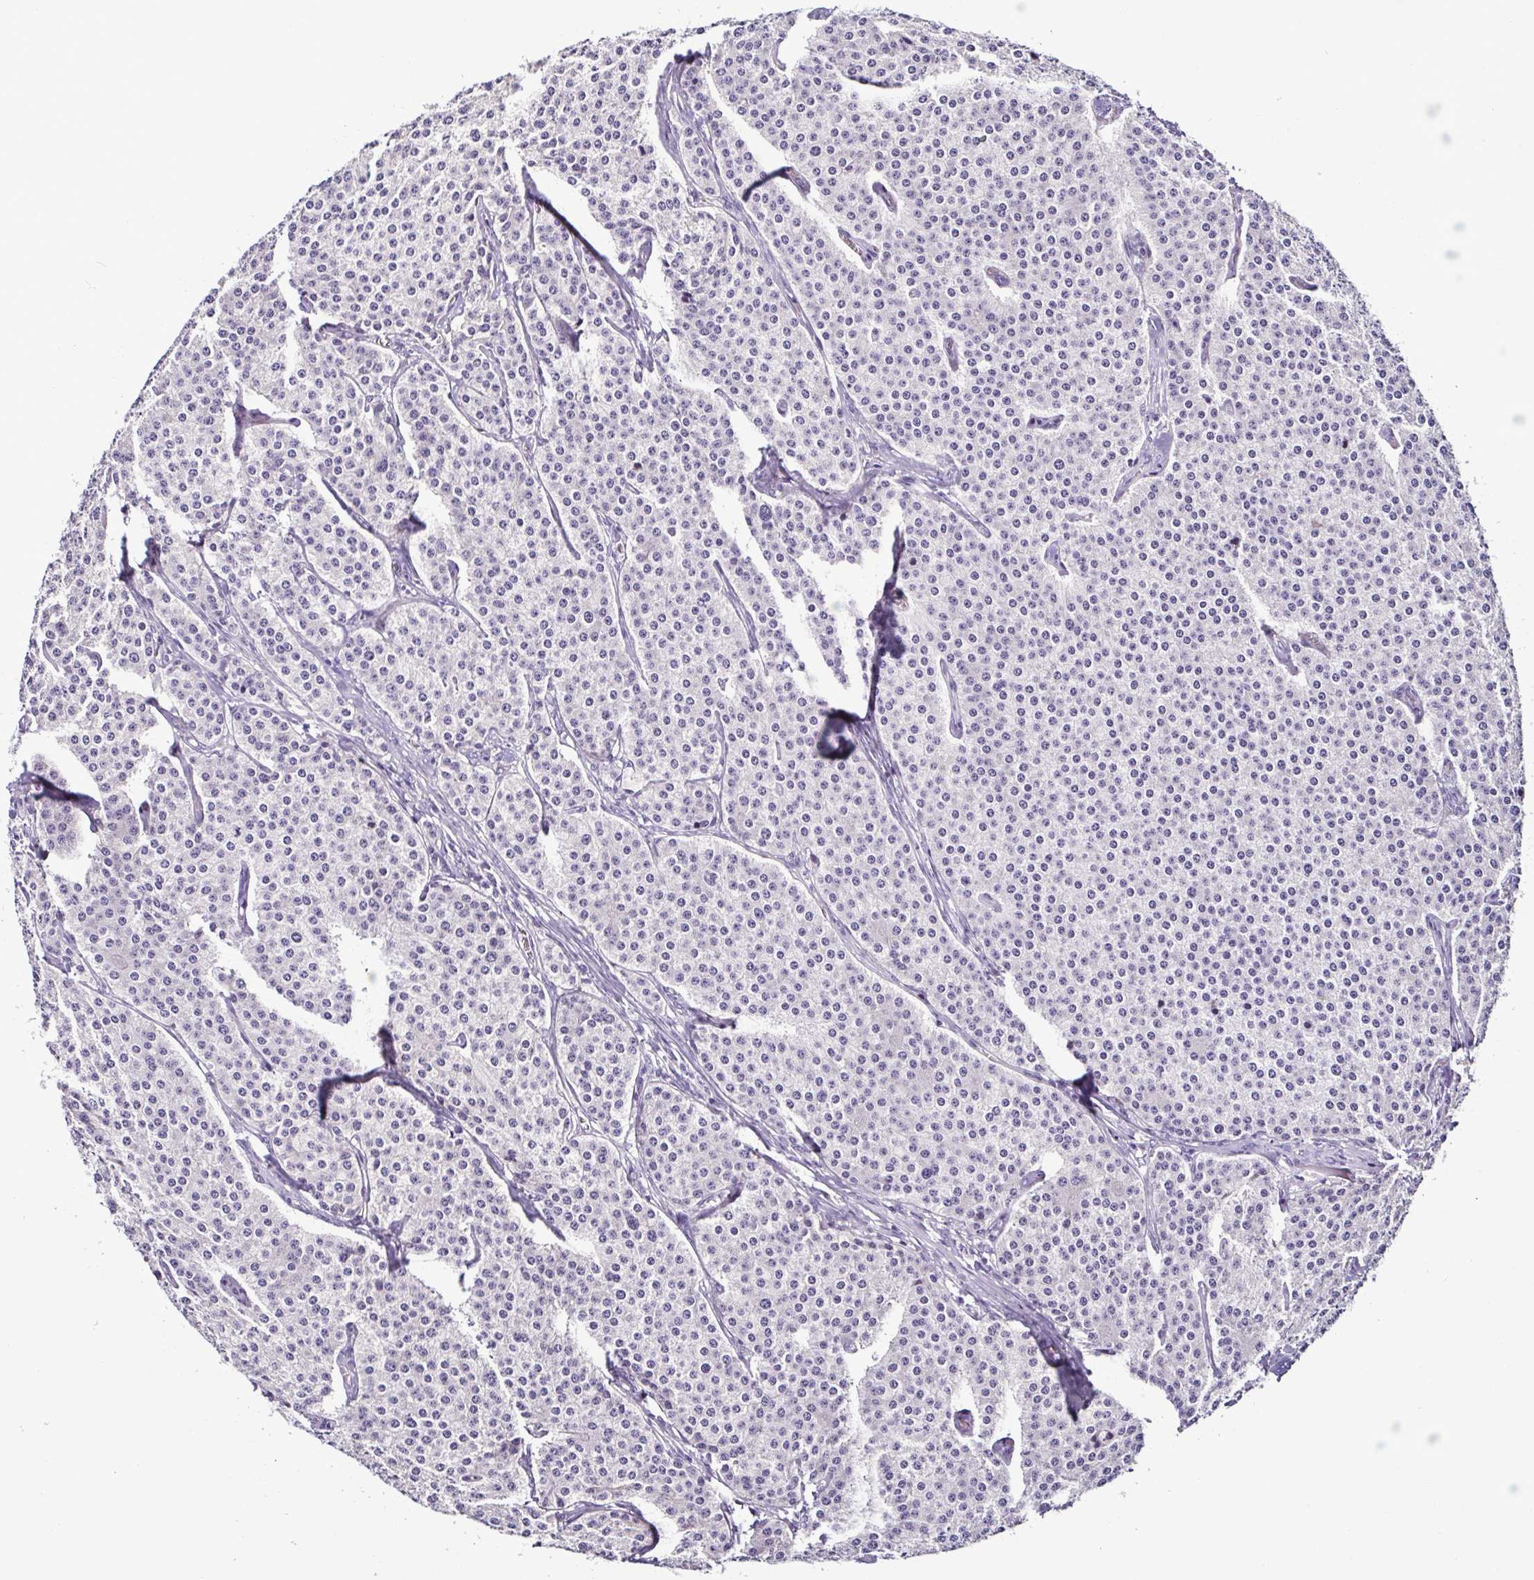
{"staining": {"intensity": "negative", "quantity": "none", "location": "none"}, "tissue": "carcinoid", "cell_type": "Tumor cells", "image_type": "cancer", "snomed": [{"axis": "morphology", "description": "Carcinoid, malignant, NOS"}, {"axis": "topography", "description": "Small intestine"}], "caption": "DAB (3,3'-diaminobenzidine) immunohistochemical staining of human malignant carcinoid shows no significant positivity in tumor cells. (DAB immunohistochemistry visualized using brightfield microscopy, high magnification).", "gene": "SRL", "patient": {"sex": "female", "age": 64}}